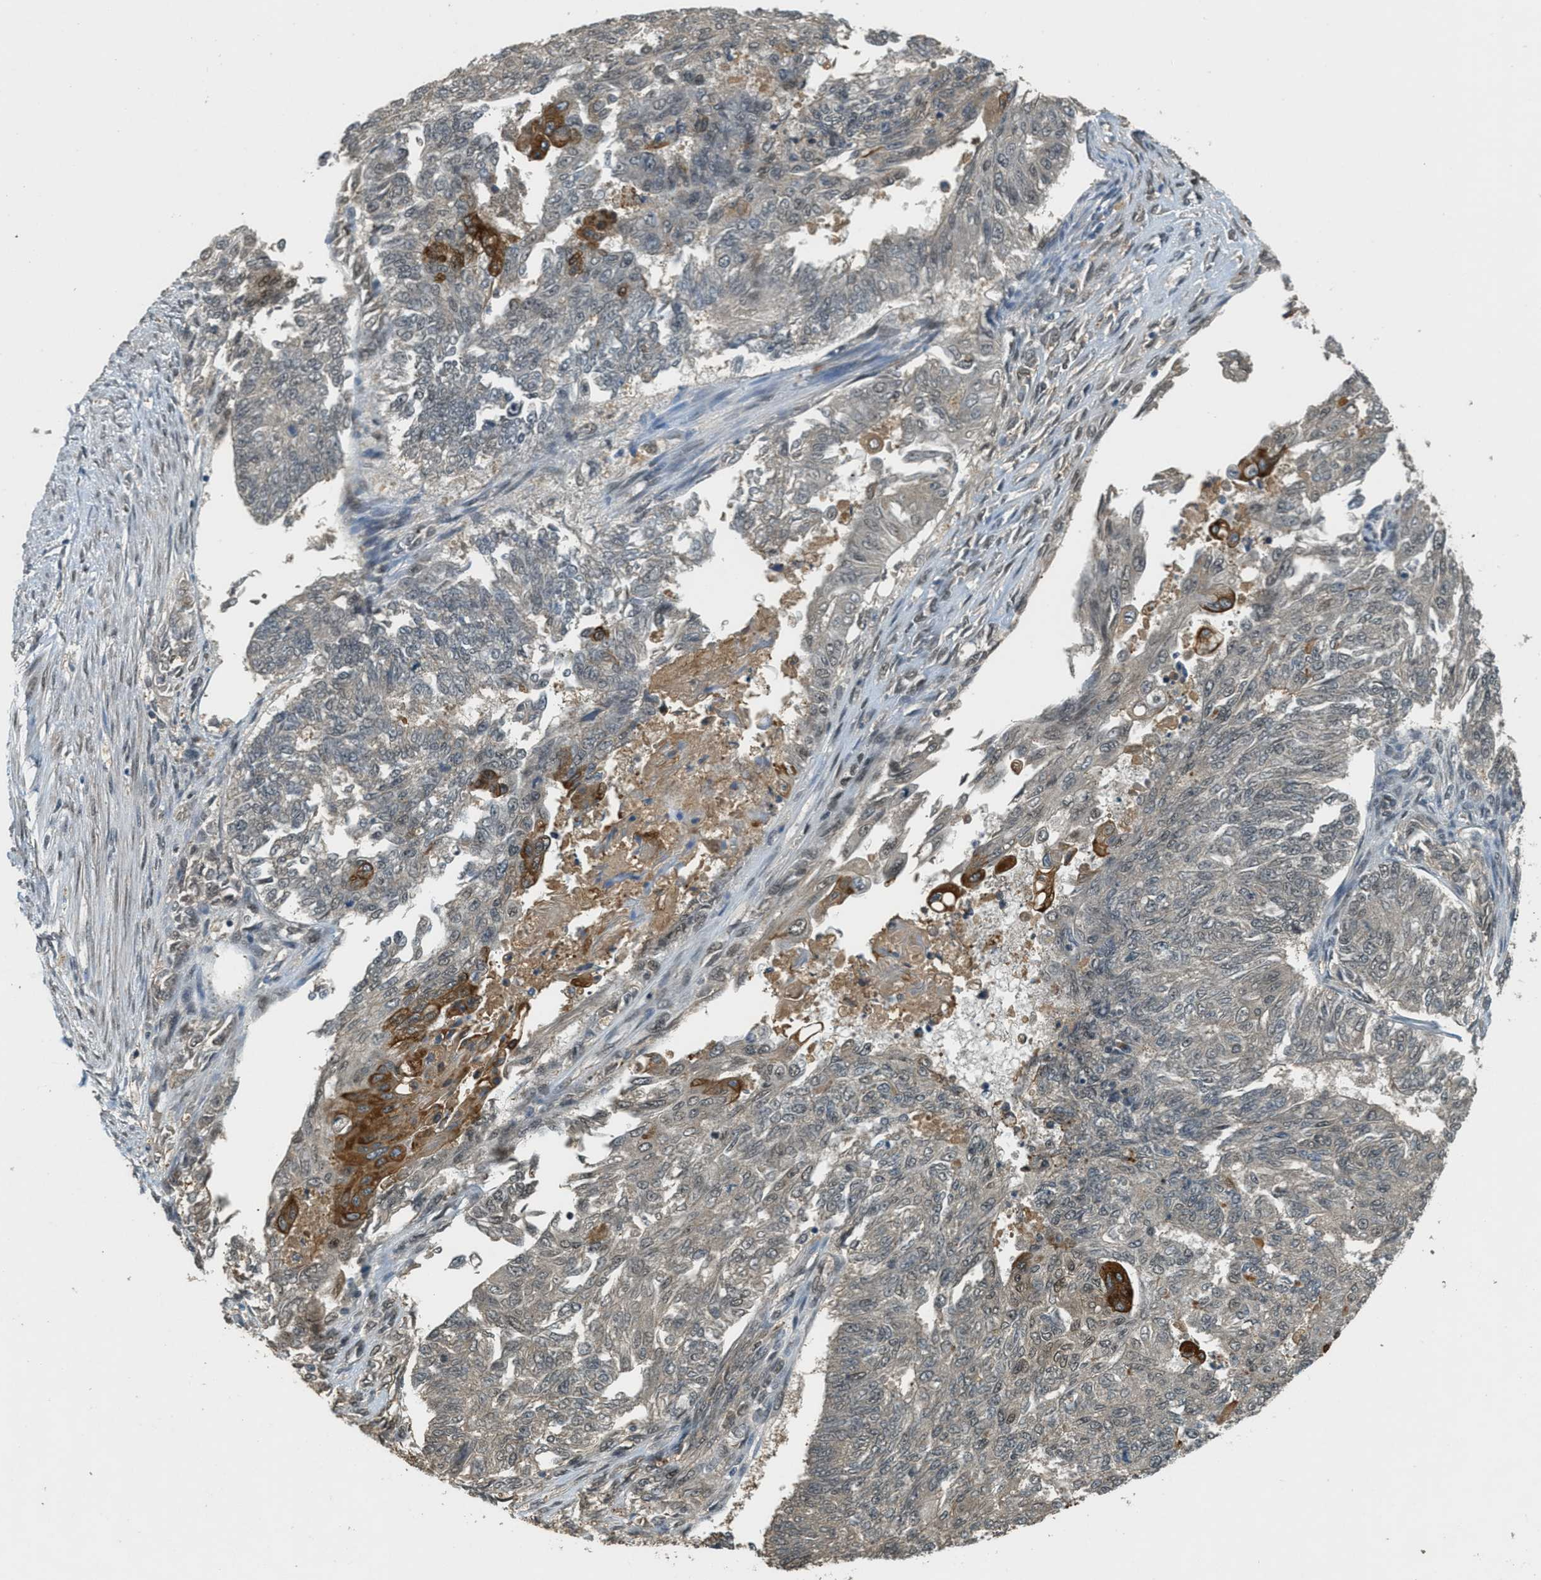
{"staining": {"intensity": "moderate", "quantity": "<25%", "location": "nuclear"}, "tissue": "endometrial cancer", "cell_type": "Tumor cells", "image_type": "cancer", "snomed": [{"axis": "morphology", "description": "Adenocarcinoma, NOS"}, {"axis": "topography", "description": "Endometrium"}], "caption": "Endometrial cancer (adenocarcinoma) tissue shows moderate nuclear expression in approximately <25% of tumor cells, visualized by immunohistochemistry.", "gene": "ZNF148", "patient": {"sex": "female", "age": 32}}